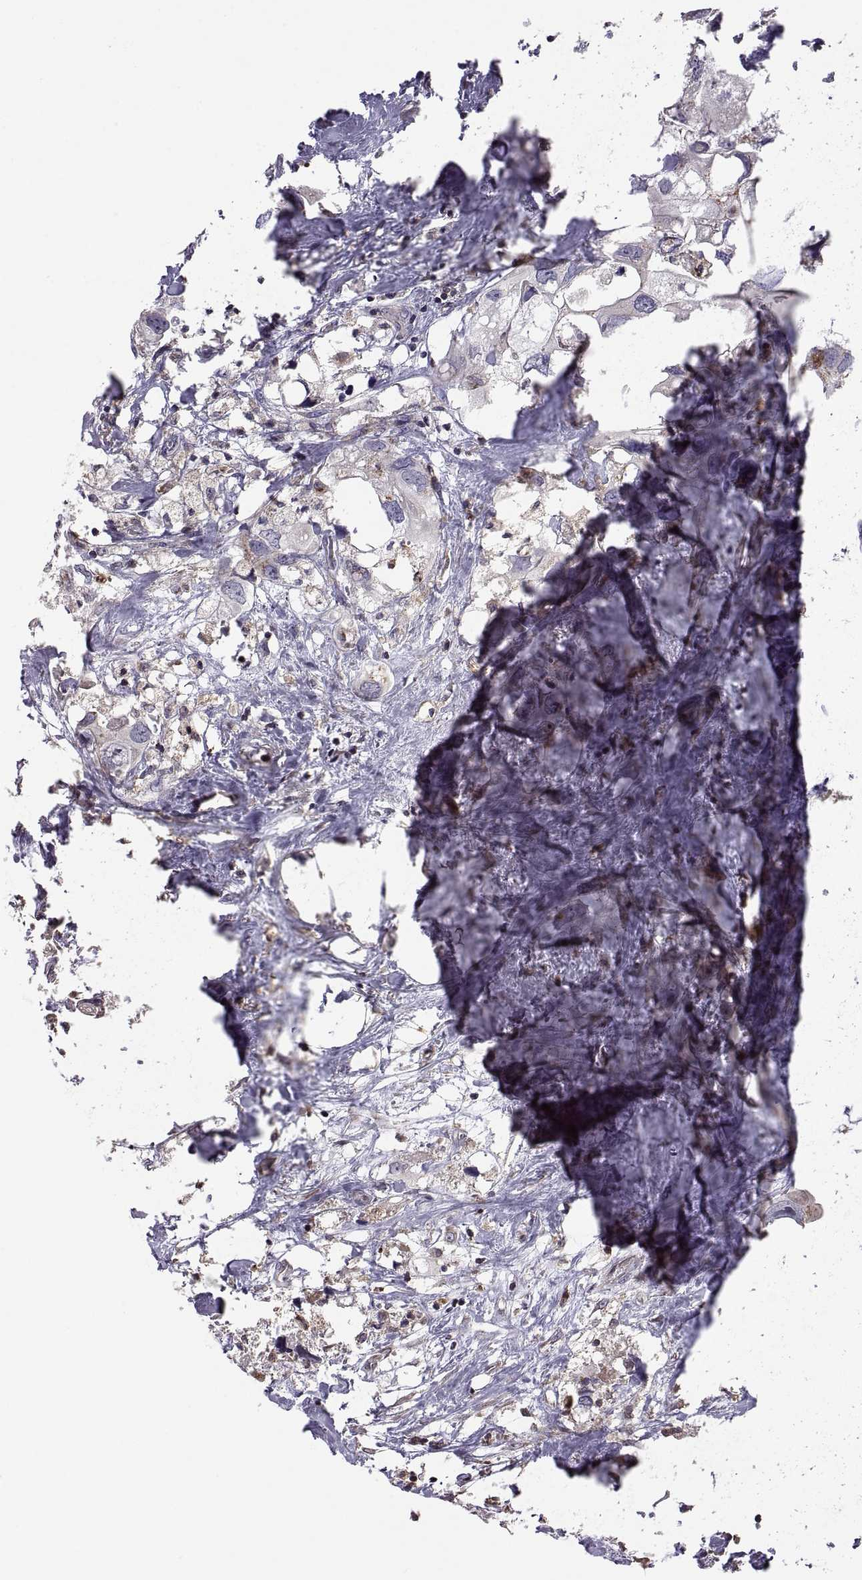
{"staining": {"intensity": "negative", "quantity": "none", "location": "none"}, "tissue": "urothelial cancer", "cell_type": "Tumor cells", "image_type": "cancer", "snomed": [{"axis": "morphology", "description": "Urothelial carcinoma, High grade"}, {"axis": "topography", "description": "Urinary bladder"}], "caption": "Urothelial cancer was stained to show a protein in brown. There is no significant staining in tumor cells.", "gene": "ACAP1", "patient": {"sex": "male", "age": 59}}